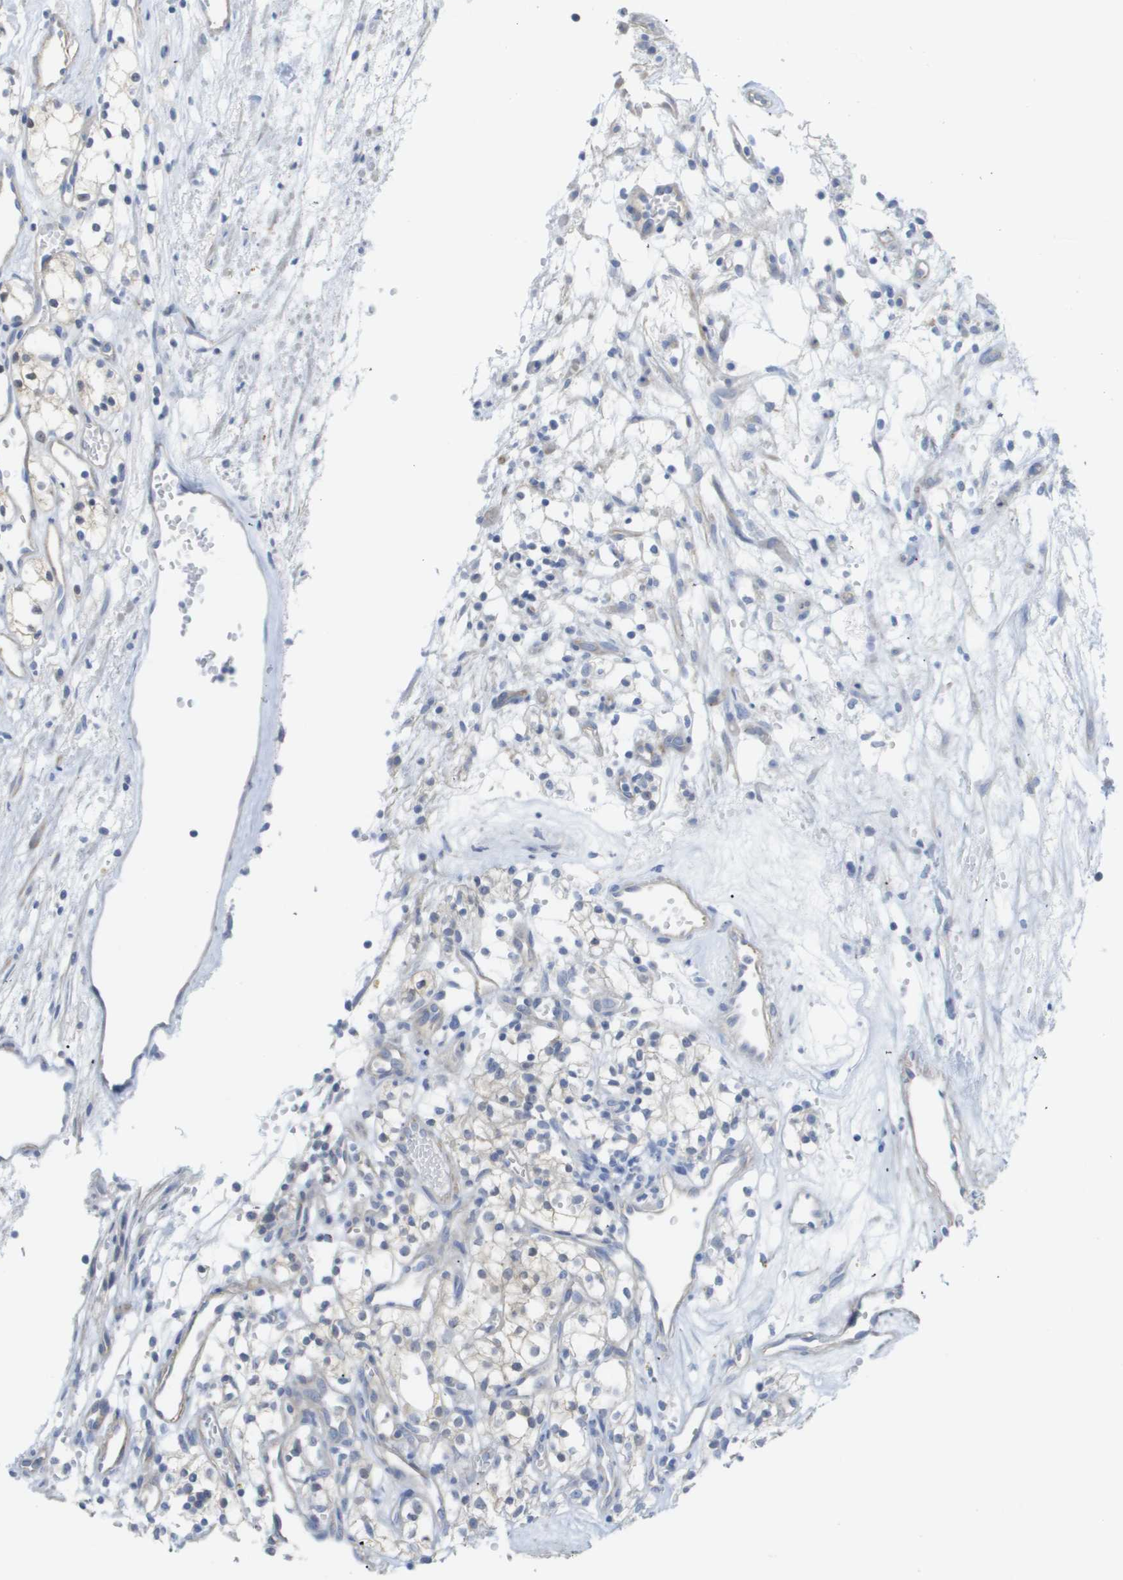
{"staining": {"intensity": "weak", "quantity": "<25%", "location": "cytoplasmic/membranous,nuclear"}, "tissue": "renal cancer", "cell_type": "Tumor cells", "image_type": "cancer", "snomed": [{"axis": "morphology", "description": "Adenocarcinoma, NOS"}, {"axis": "topography", "description": "Kidney"}], "caption": "Tumor cells are negative for protein expression in human renal adenocarcinoma.", "gene": "MYL3", "patient": {"sex": "male", "age": 59}}